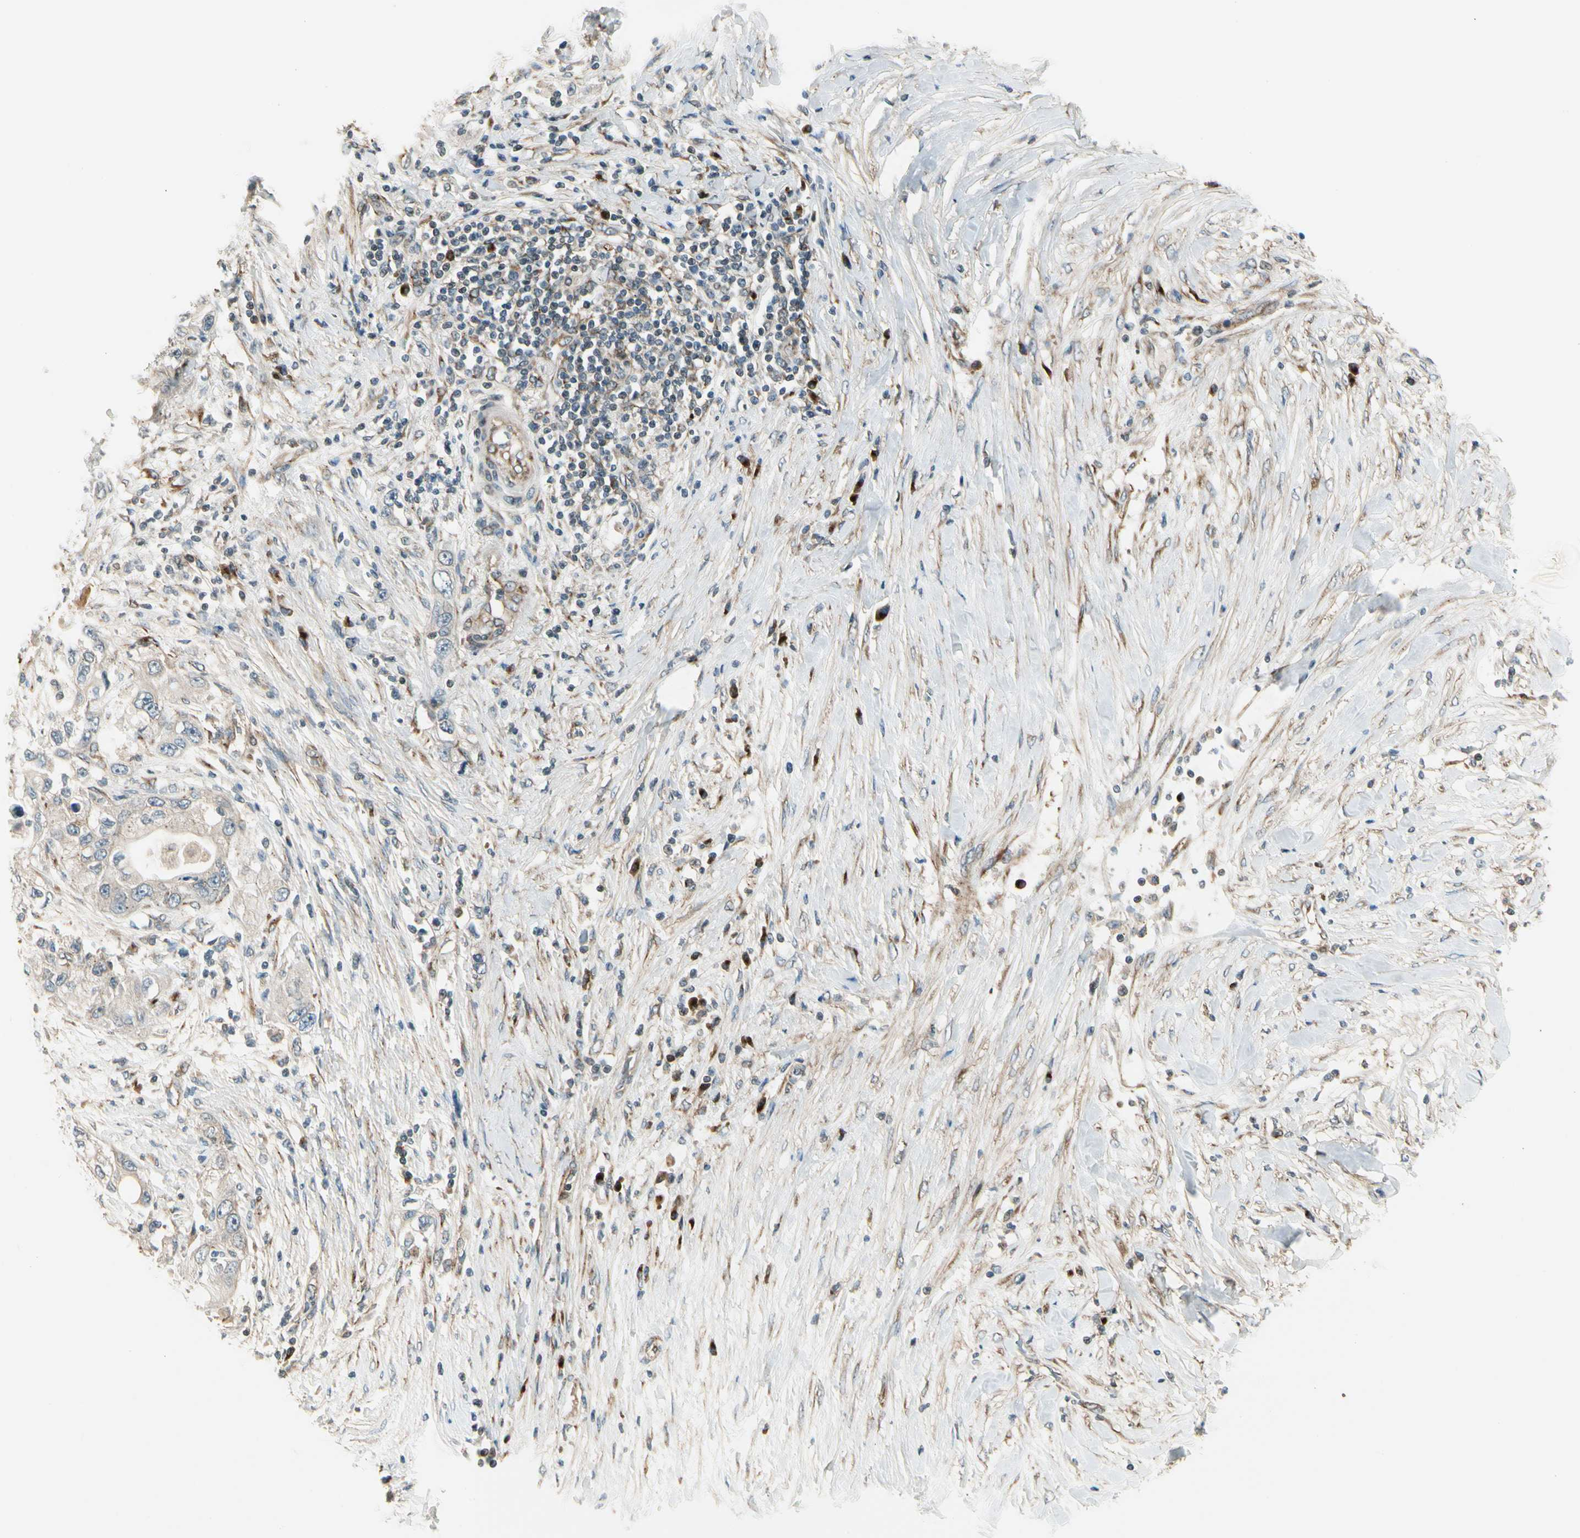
{"staining": {"intensity": "weak", "quantity": ">75%", "location": "cytoplasmic/membranous"}, "tissue": "pancreatic cancer", "cell_type": "Tumor cells", "image_type": "cancer", "snomed": [{"axis": "morphology", "description": "Adenocarcinoma, NOS"}, {"axis": "topography", "description": "Pancreas"}], "caption": "Pancreatic adenocarcinoma stained with a protein marker demonstrates weak staining in tumor cells.", "gene": "MANSC1", "patient": {"sex": "female", "age": 70}}